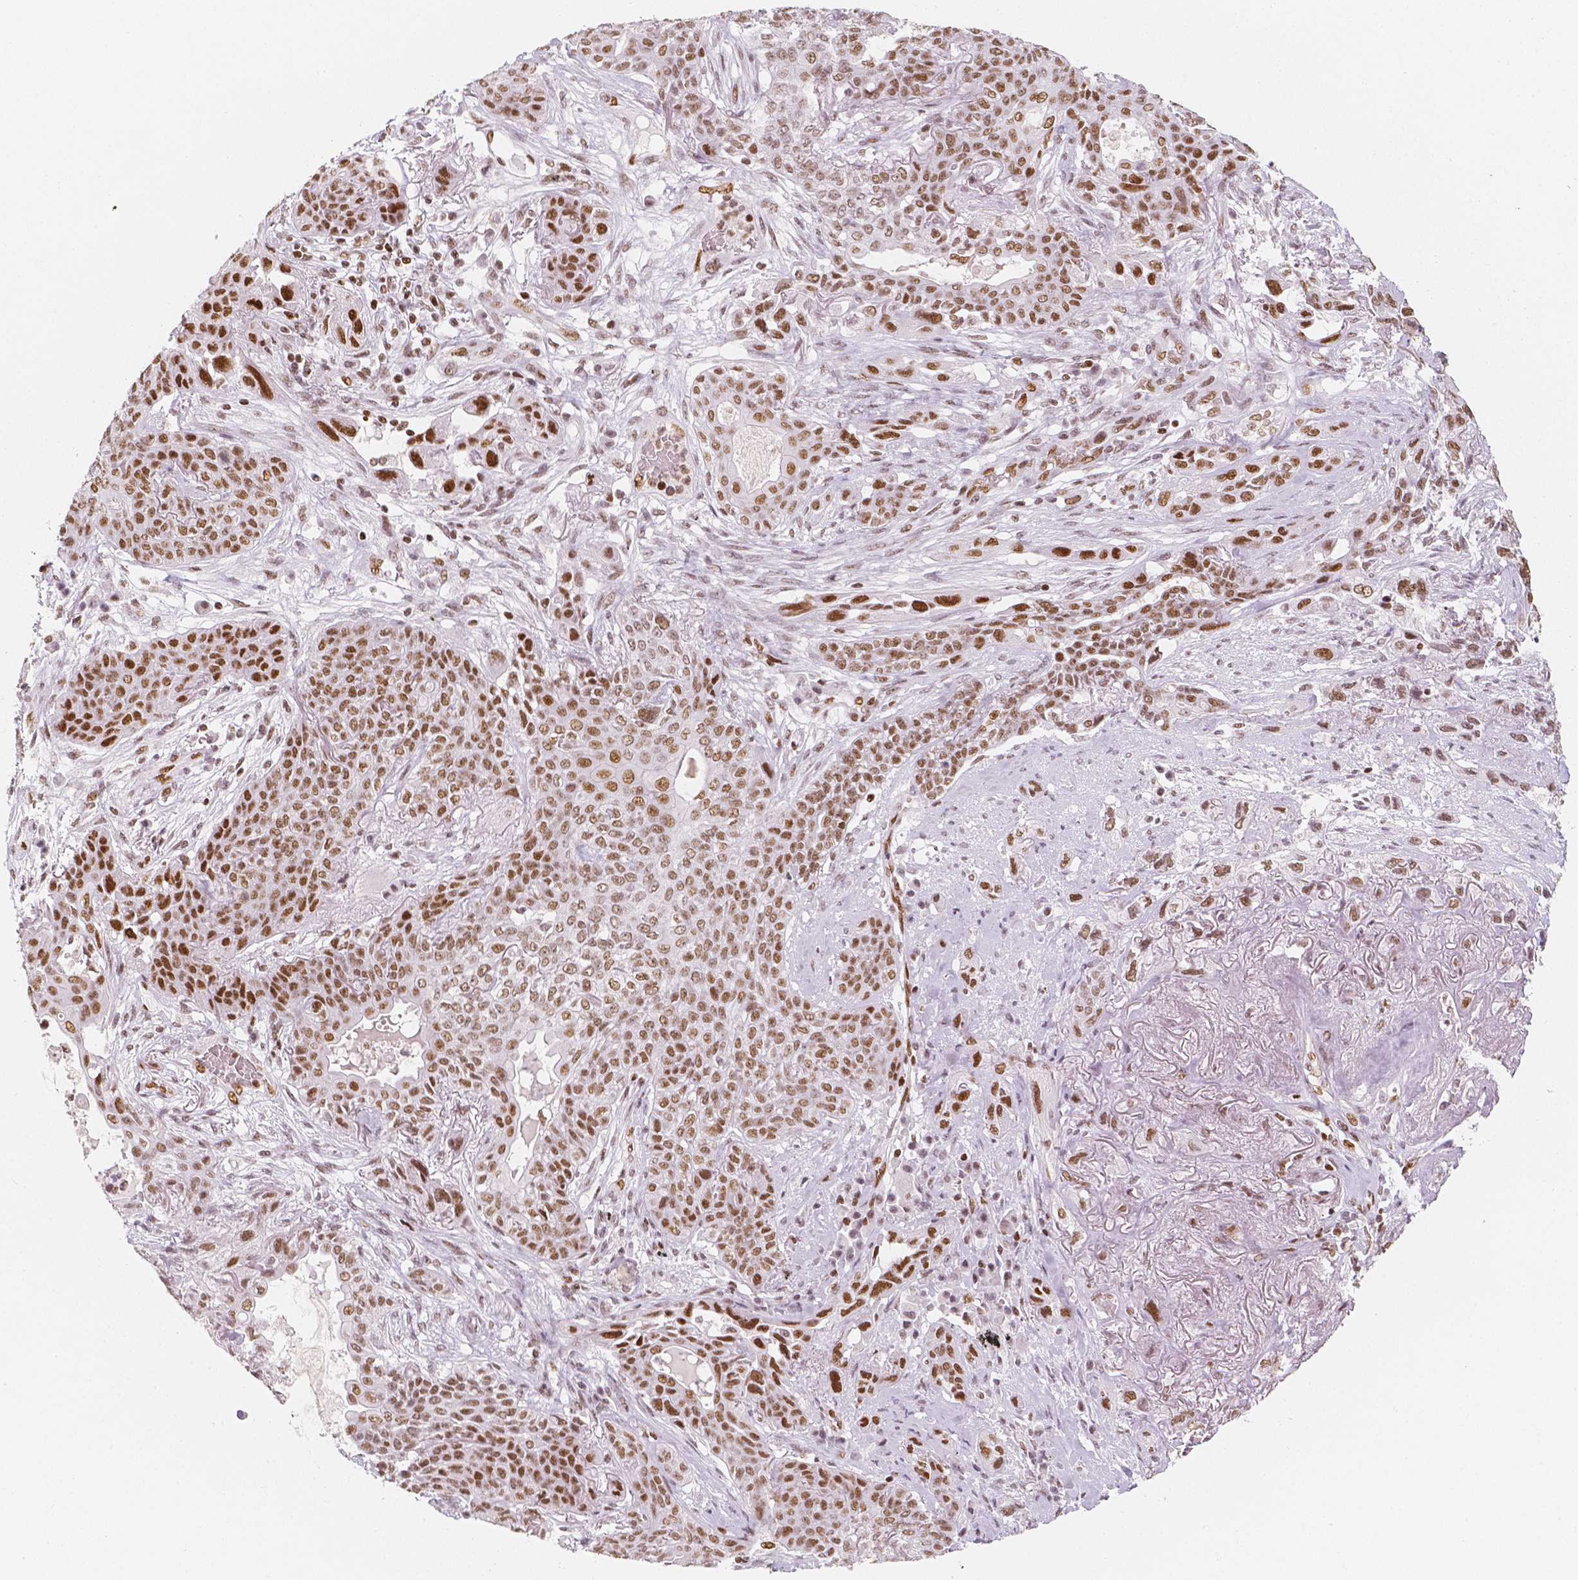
{"staining": {"intensity": "moderate", "quantity": ">75%", "location": "nuclear"}, "tissue": "lung cancer", "cell_type": "Tumor cells", "image_type": "cancer", "snomed": [{"axis": "morphology", "description": "Squamous cell carcinoma, NOS"}, {"axis": "topography", "description": "Lung"}], "caption": "Protein staining of lung squamous cell carcinoma tissue shows moderate nuclear staining in about >75% of tumor cells. (DAB (3,3'-diaminobenzidine) = brown stain, brightfield microscopy at high magnification).", "gene": "HDAC1", "patient": {"sex": "female", "age": 70}}